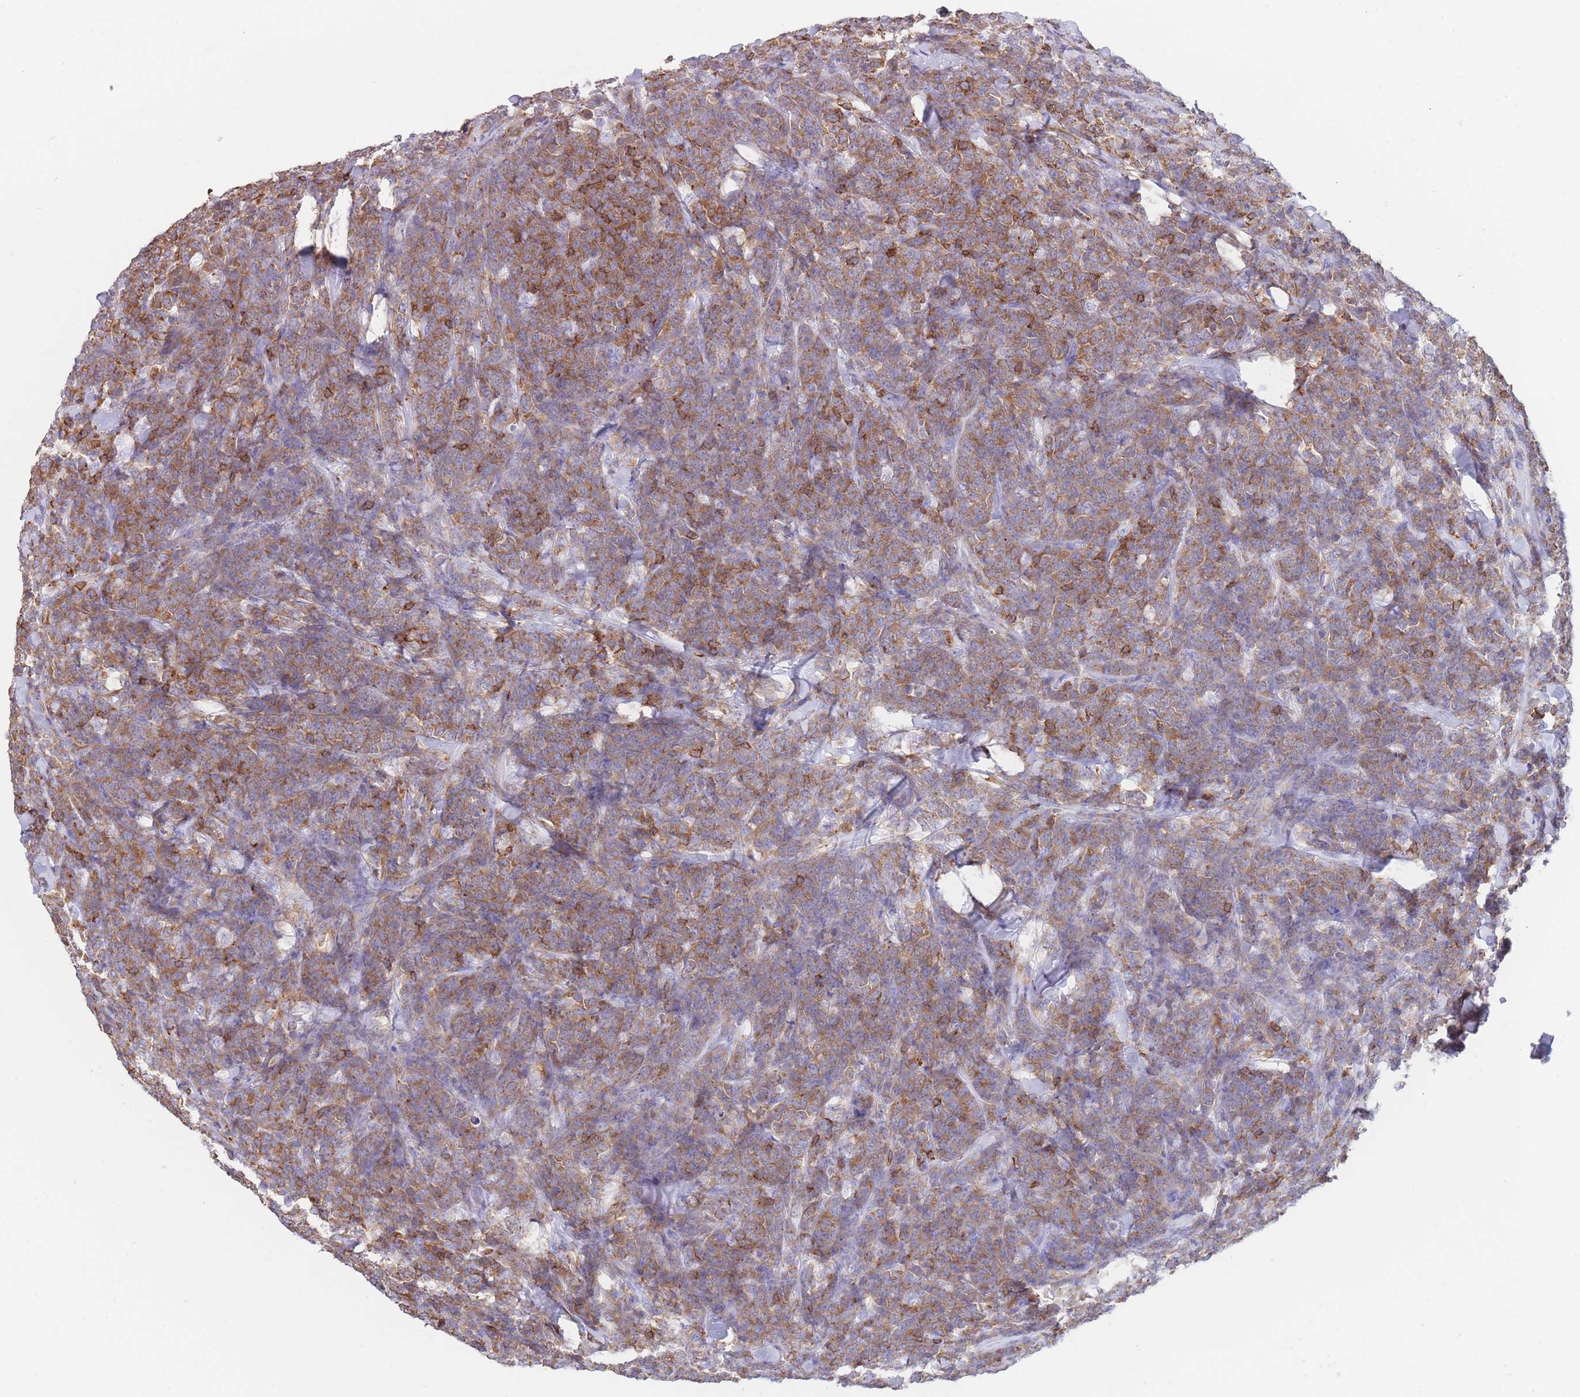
{"staining": {"intensity": "moderate", "quantity": ">75%", "location": "cytoplasmic/membranous"}, "tissue": "lymphoma", "cell_type": "Tumor cells", "image_type": "cancer", "snomed": [{"axis": "morphology", "description": "Malignant lymphoma, non-Hodgkin's type, High grade"}, {"axis": "topography", "description": "Small intestine"}], "caption": "Lymphoma stained for a protein shows moderate cytoplasmic/membranous positivity in tumor cells.", "gene": "CORO1A", "patient": {"sex": "male", "age": 8}}